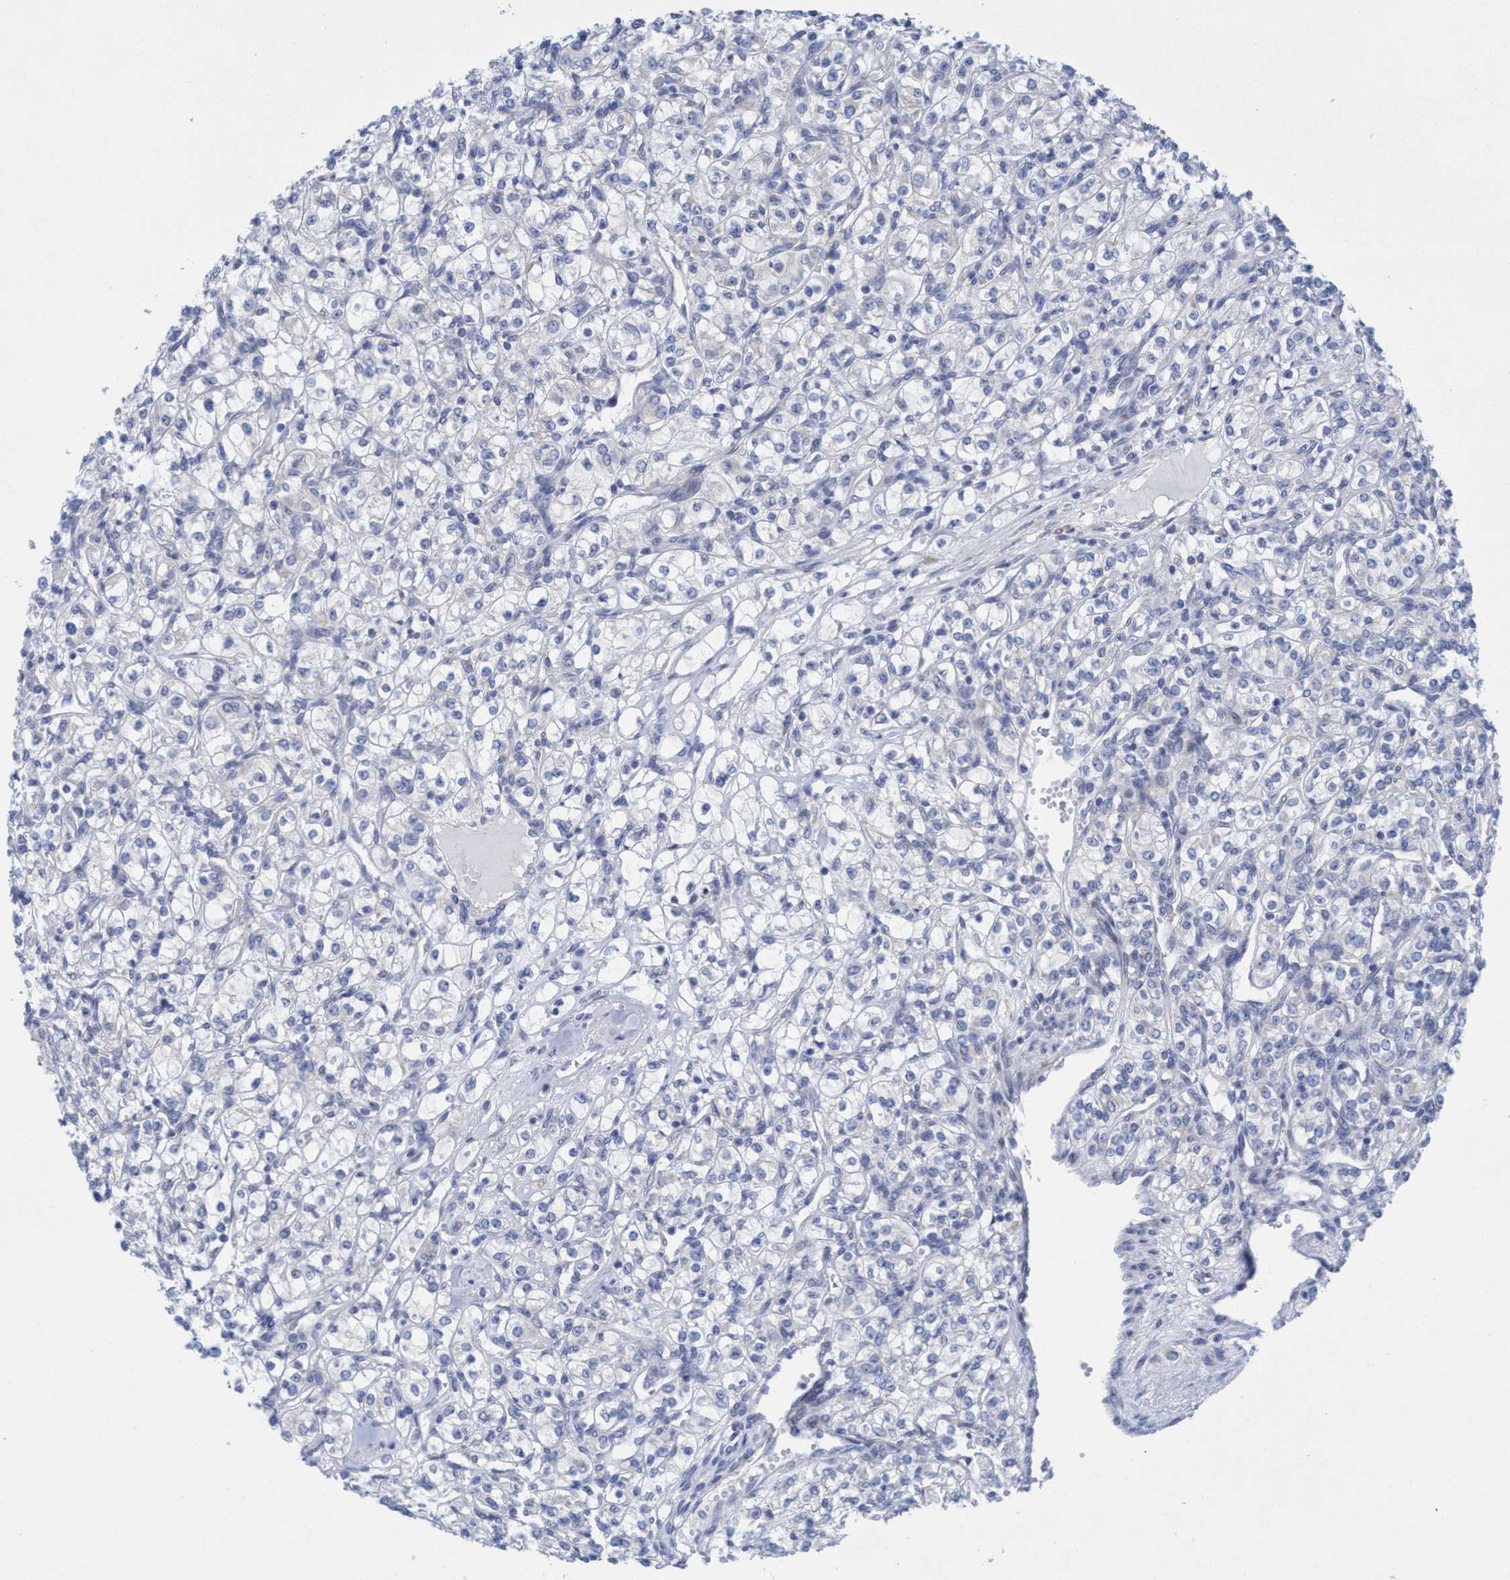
{"staining": {"intensity": "negative", "quantity": "none", "location": "none"}, "tissue": "renal cancer", "cell_type": "Tumor cells", "image_type": "cancer", "snomed": [{"axis": "morphology", "description": "Adenocarcinoma, NOS"}, {"axis": "topography", "description": "Kidney"}], "caption": "IHC of human adenocarcinoma (renal) shows no expression in tumor cells.", "gene": "RSAD1", "patient": {"sex": "male", "age": 77}}